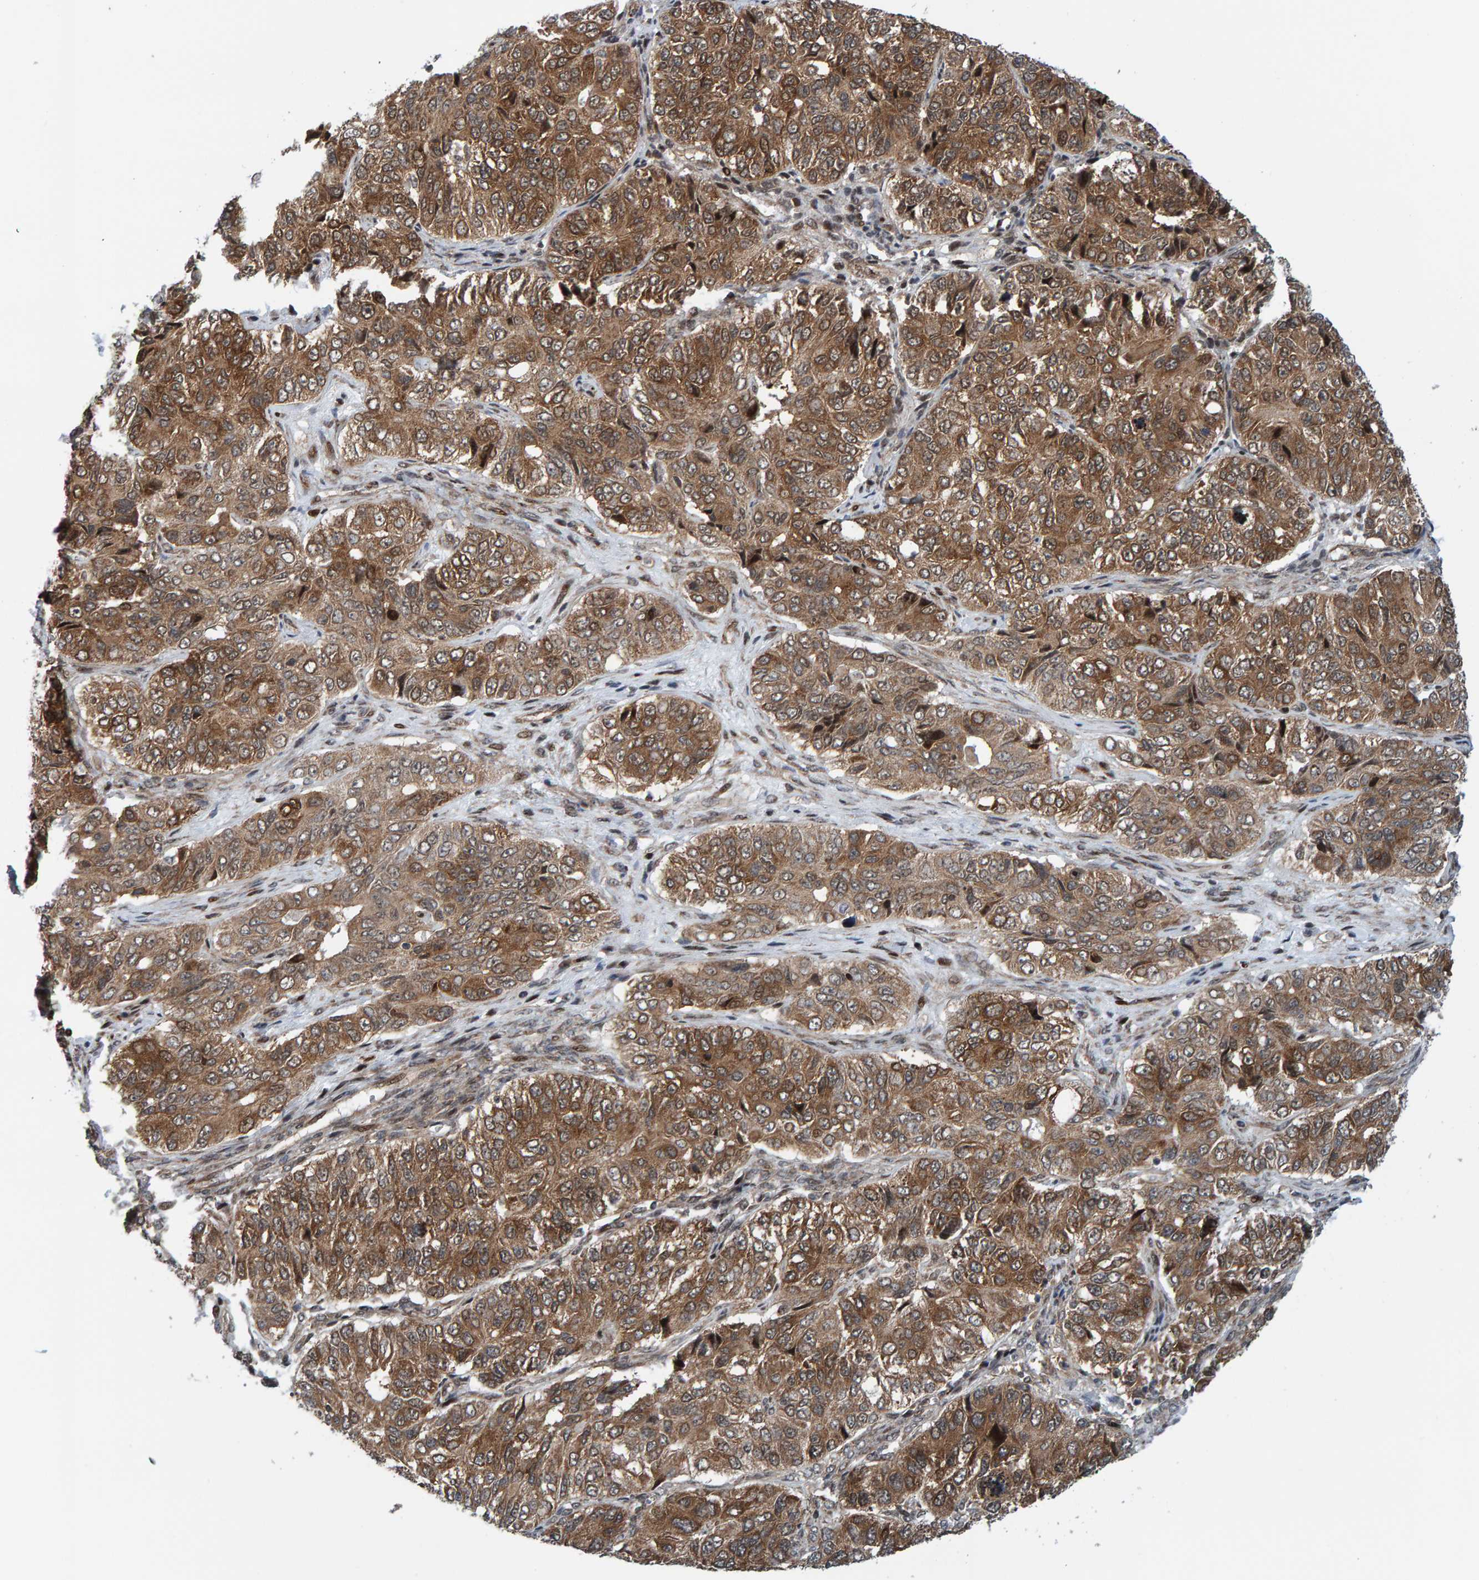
{"staining": {"intensity": "moderate", "quantity": ">75%", "location": "cytoplasmic/membranous"}, "tissue": "ovarian cancer", "cell_type": "Tumor cells", "image_type": "cancer", "snomed": [{"axis": "morphology", "description": "Carcinoma, endometroid"}, {"axis": "topography", "description": "Ovary"}], "caption": "IHC photomicrograph of neoplastic tissue: ovarian cancer stained using immunohistochemistry demonstrates medium levels of moderate protein expression localized specifically in the cytoplasmic/membranous of tumor cells, appearing as a cytoplasmic/membranous brown color.", "gene": "ZNF366", "patient": {"sex": "female", "age": 51}}